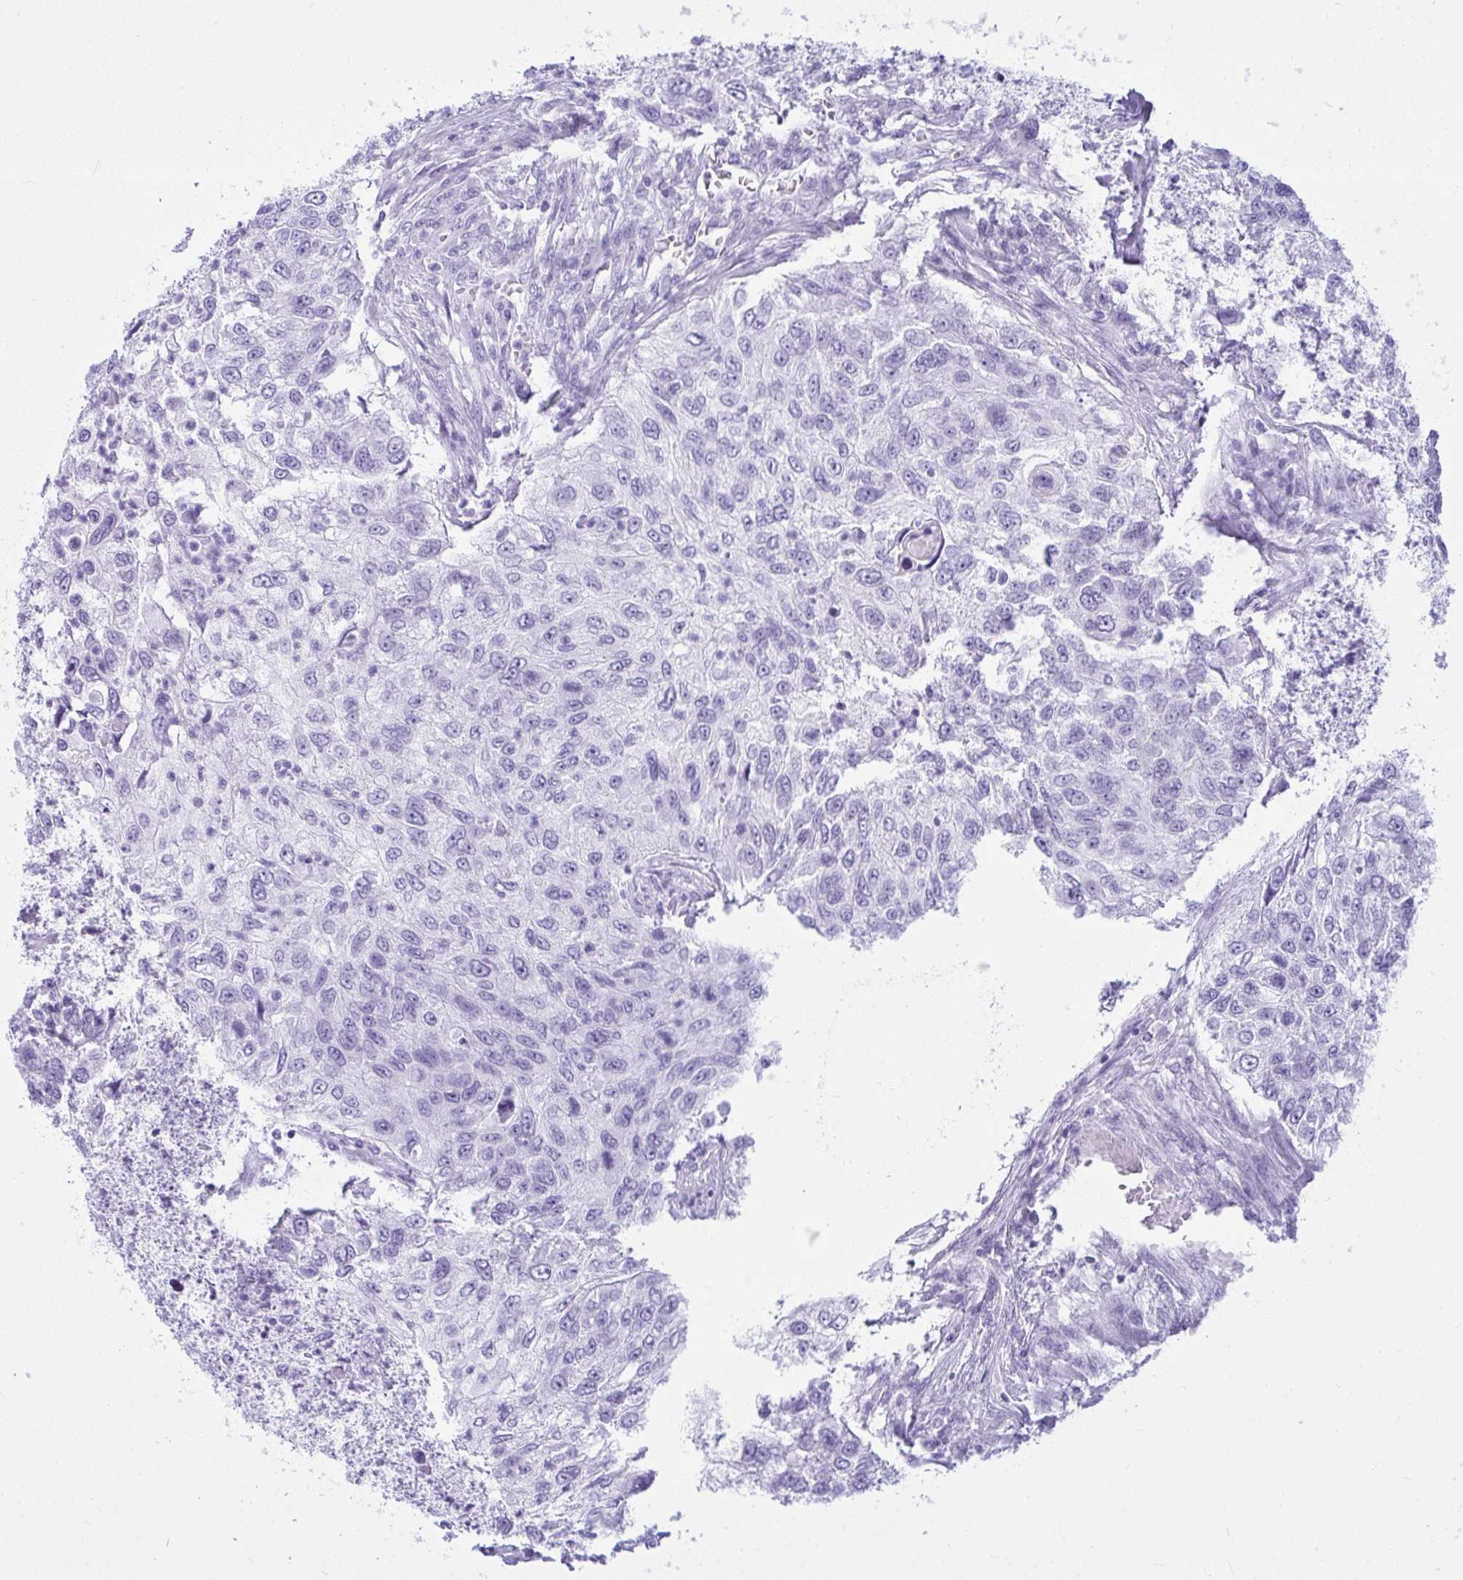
{"staining": {"intensity": "negative", "quantity": "none", "location": "none"}, "tissue": "urothelial cancer", "cell_type": "Tumor cells", "image_type": "cancer", "snomed": [{"axis": "morphology", "description": "Urothelial carcinoma, High grade"}, {"axis": "topography", "description": "Urinary bladder"}], "caption": "High-grade urothelial carcinoma was stained to show a protein in brown. There is no significant staining in tumor cells. (Stains: DAB (3,3'-diaminobenzidine) IHC with hematoxylin counter stain, Microscopy: brightfield microscopy at high magnification).", "gene": "CLGN", "patient": {"sex": "female", "age": 60}}